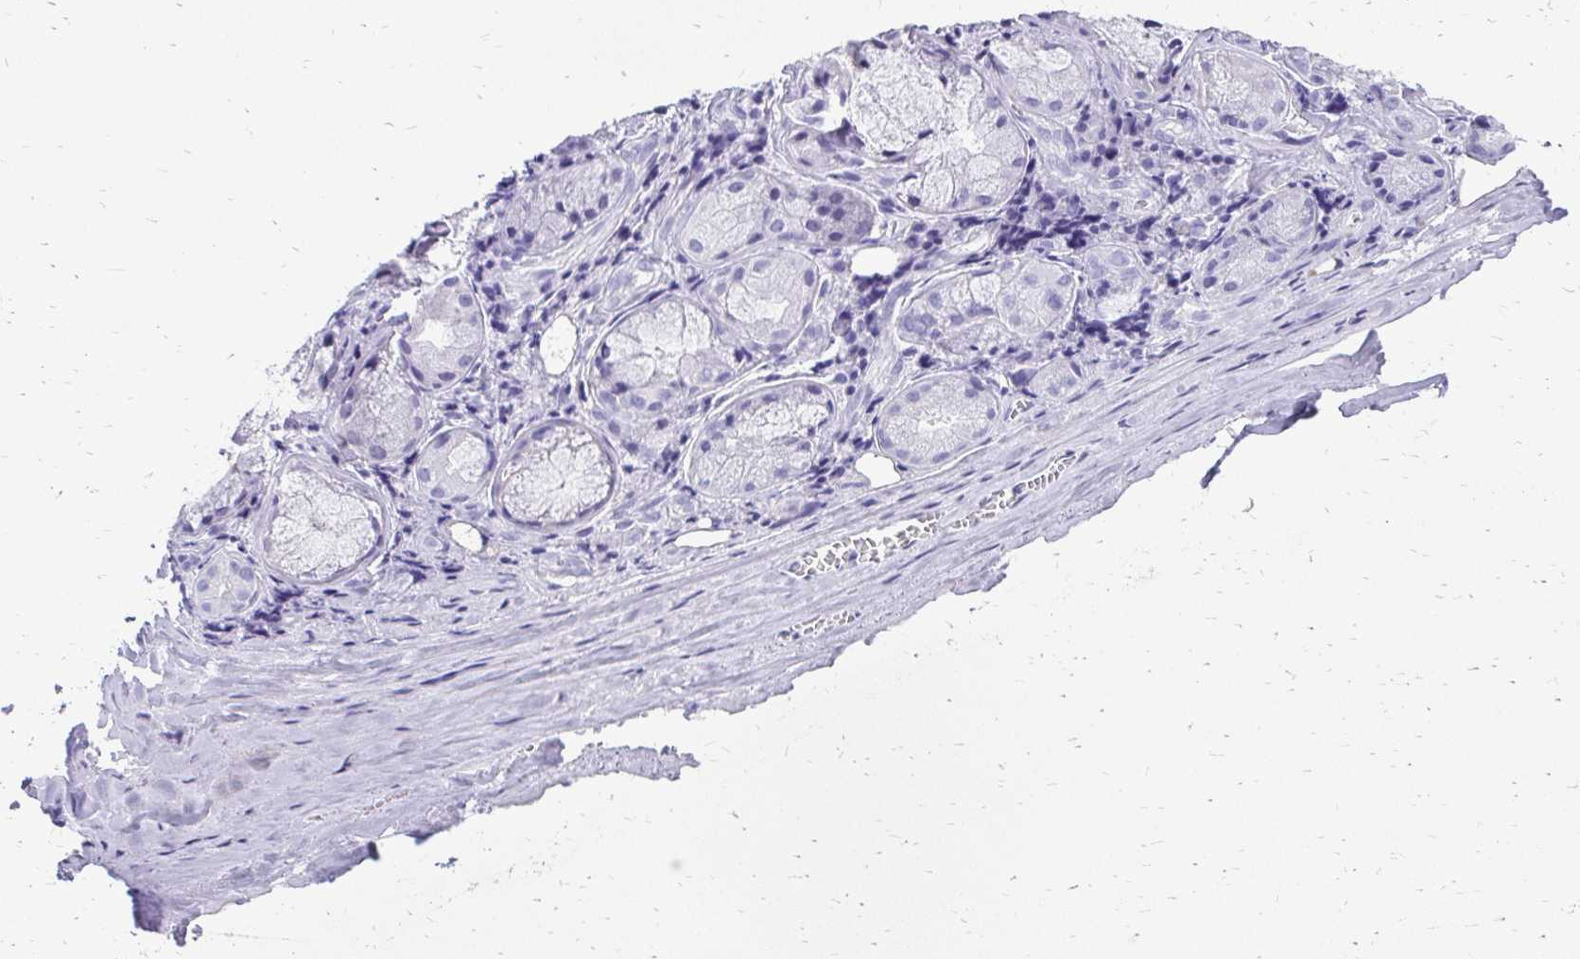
{"staining": {"intensity": "negative", "quantity": "none", "location": "none"}, "tissue": "adipose tissue", "cell_type": "Adipocytes", "image_type": "normal", "snomed": [{"axis": "morphology", "description": "Normal tissue, NOS"}, {"axis": "topography", "description": "Cartilage tissue"}, {"axis": "topography", "description": "Nasopharynx"}, {"axis": "topography", "description": "Thyroid gland"}], "caption": "Immunohistochemical staining of unremarkable human adipose tissue shows no significant expression in adipocytes. (DAB (3,3'-diaminobenzidine) immunohistochemistry visualized using brightfield microscopy, high magnification).", "gene": "SLC32A1", "patient": {"sex": "male", "age": 63}}